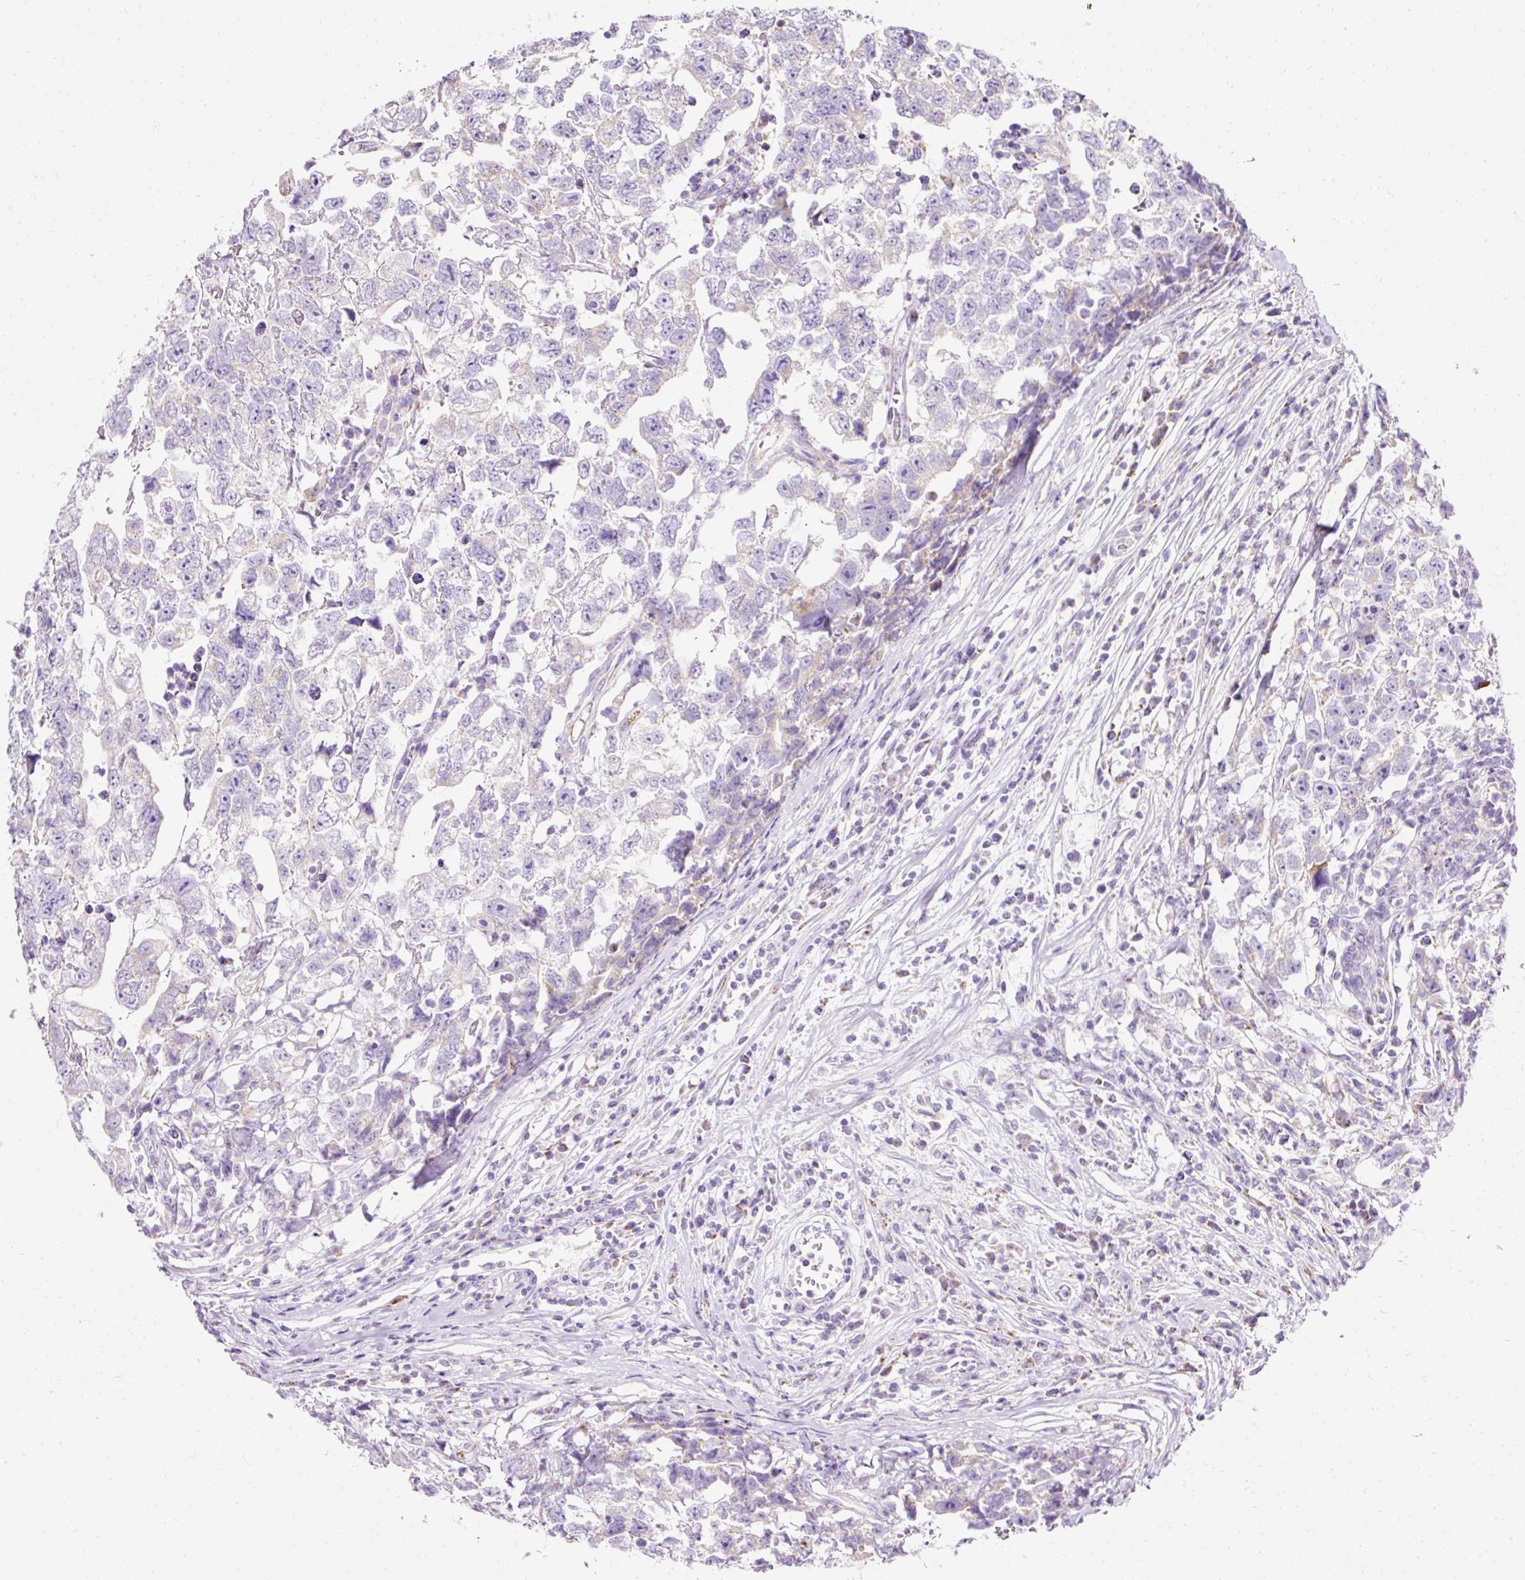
{"staining": {"intensity": "negative", "quantity": "none", "location": "none"}, "tissue": "testis cancer", "cell_type": "Tumor cells", "image_type": "cancer", "snomed": [{"axis": "morphology", "description": "Carcinoma, Embryonal, NOS"}, {"axis": "topography", "description": "Testis"}], "caption": "IHC histopathology image of testis cancer stained for a protein (brown), which displays no staining in tumor cells.", "gene": "PLPP2", "patient": {"sex": "male", "age": 22}}